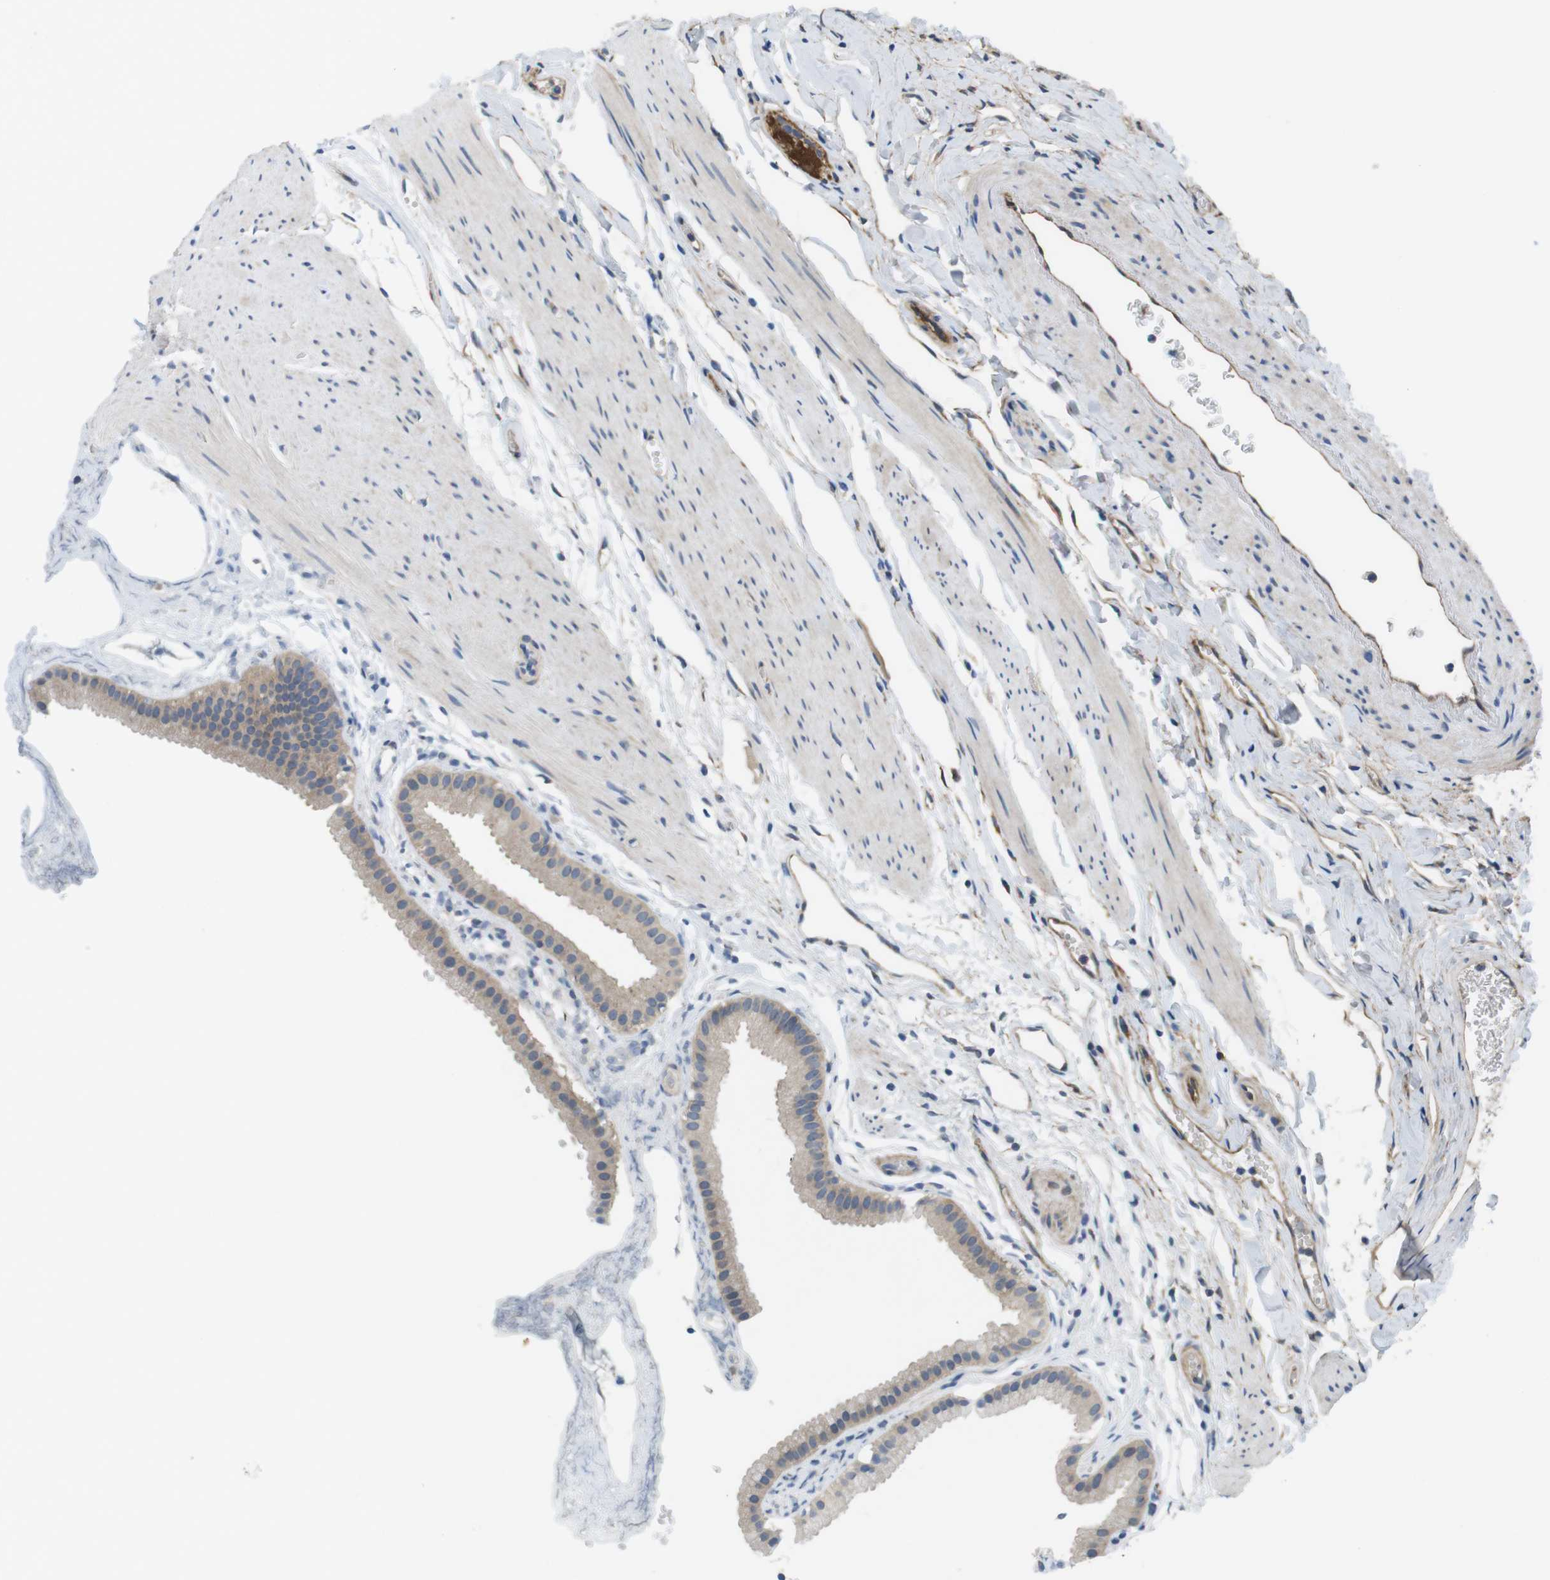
{"staining": {"intensity": "weak", "quantity": ">75%", "location": "cytoplasmic/membranous"}, "tissue": "gallbladder", "cell_type": "Glandular cells", "image_type": "normal", "snomed": [{"axis": "morphology", "description": "Normal tissue, NOS"}, {"axis": "topography", "description": "Gallbladder"}], "caption": "Protein expression analysis of benign human gallbladder reveals weak cytoplasmic/membranous positivity in approximately >75% of glandular cells. Immunohistochemistry stains the protein of interest in brown and the nuclei are stained blue.", "gene": "DCLK1", "patient": {"sex": "female", "age": 64}}